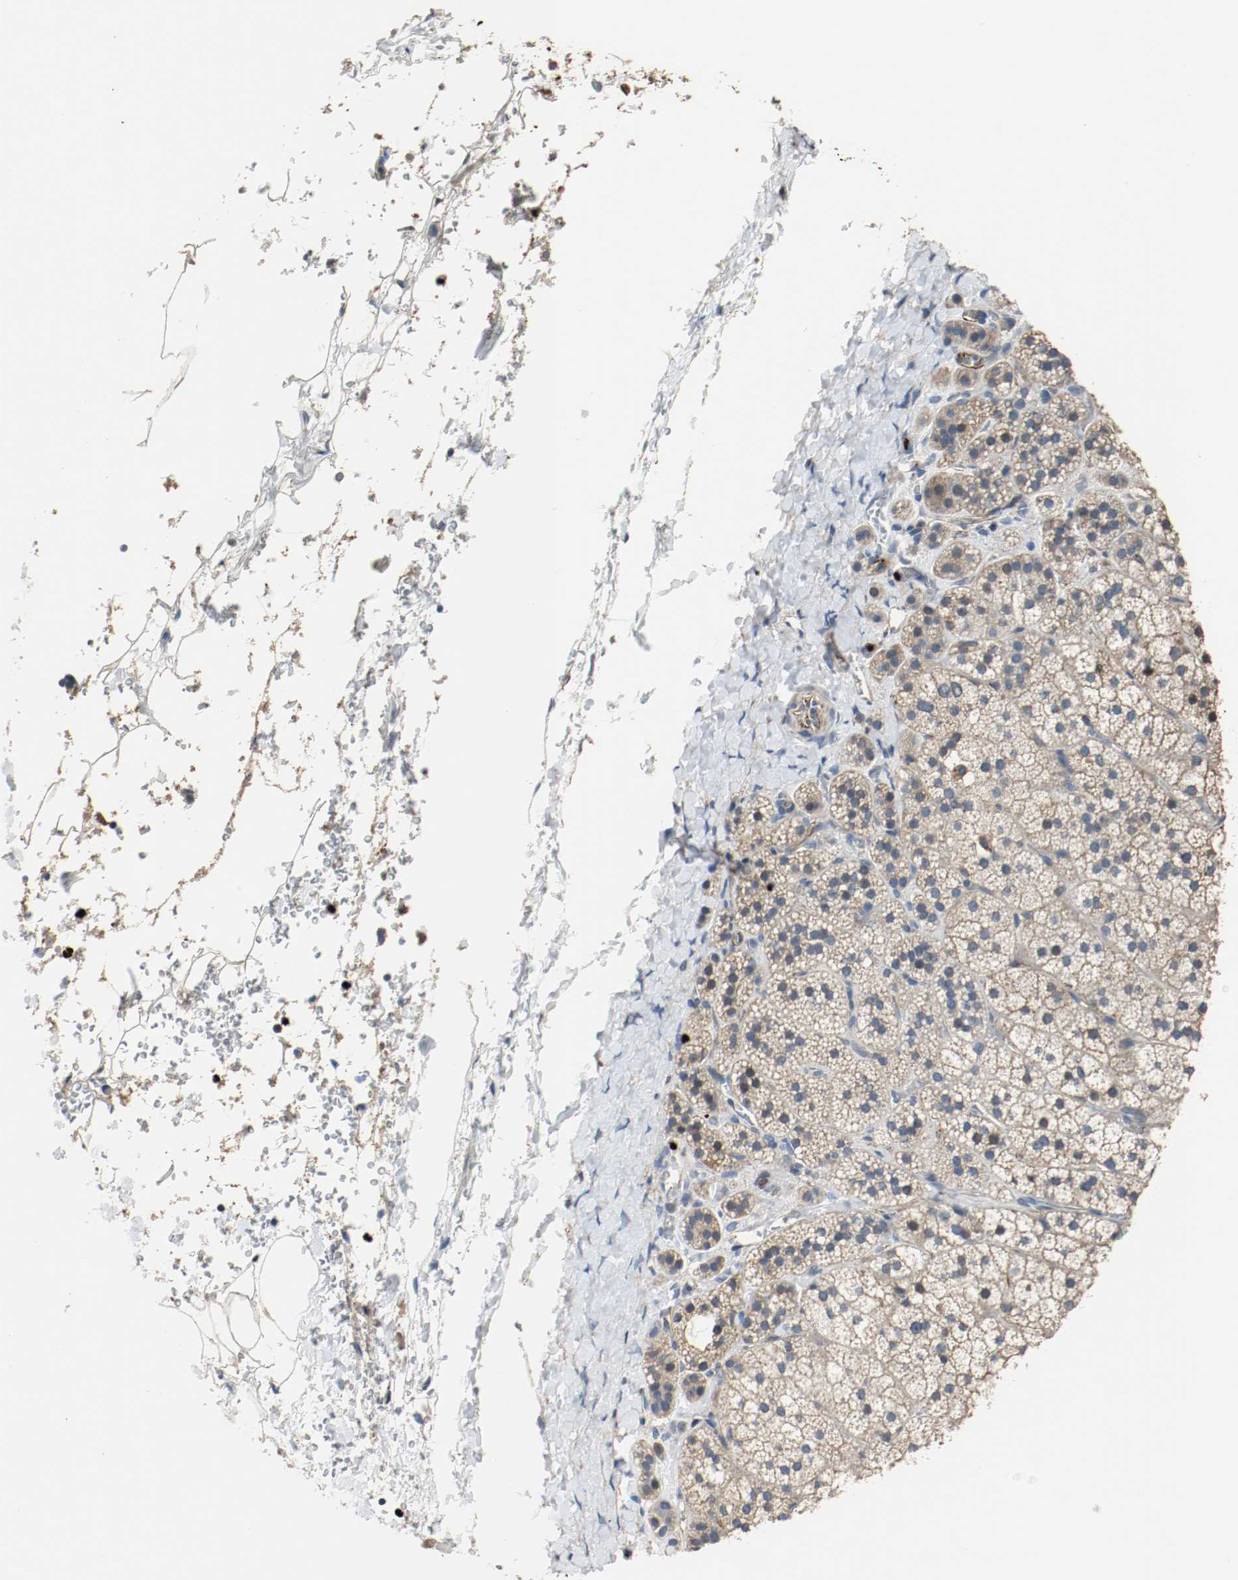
{"staining": {"intensity": "weak", "quantity": "25%-75%", "location": "cytoplasmic/membranous"}, "tissue": "adrenal gland", "cell_type": "Glandular cells", "image_type": "normal", "snomed": [{"axis": "morphology", "description": "Normal tissue, NOS"}, {"axis": "topography", "description": "Adrenal gland"}], "caption": "Protein expression analysis of normal adrenal gland displays weak cytoplasmic/membranous positivity in about 25%-75% of glandular cells.", "gene": "BLK", "patient": {"sex": "female", "age": 44}}